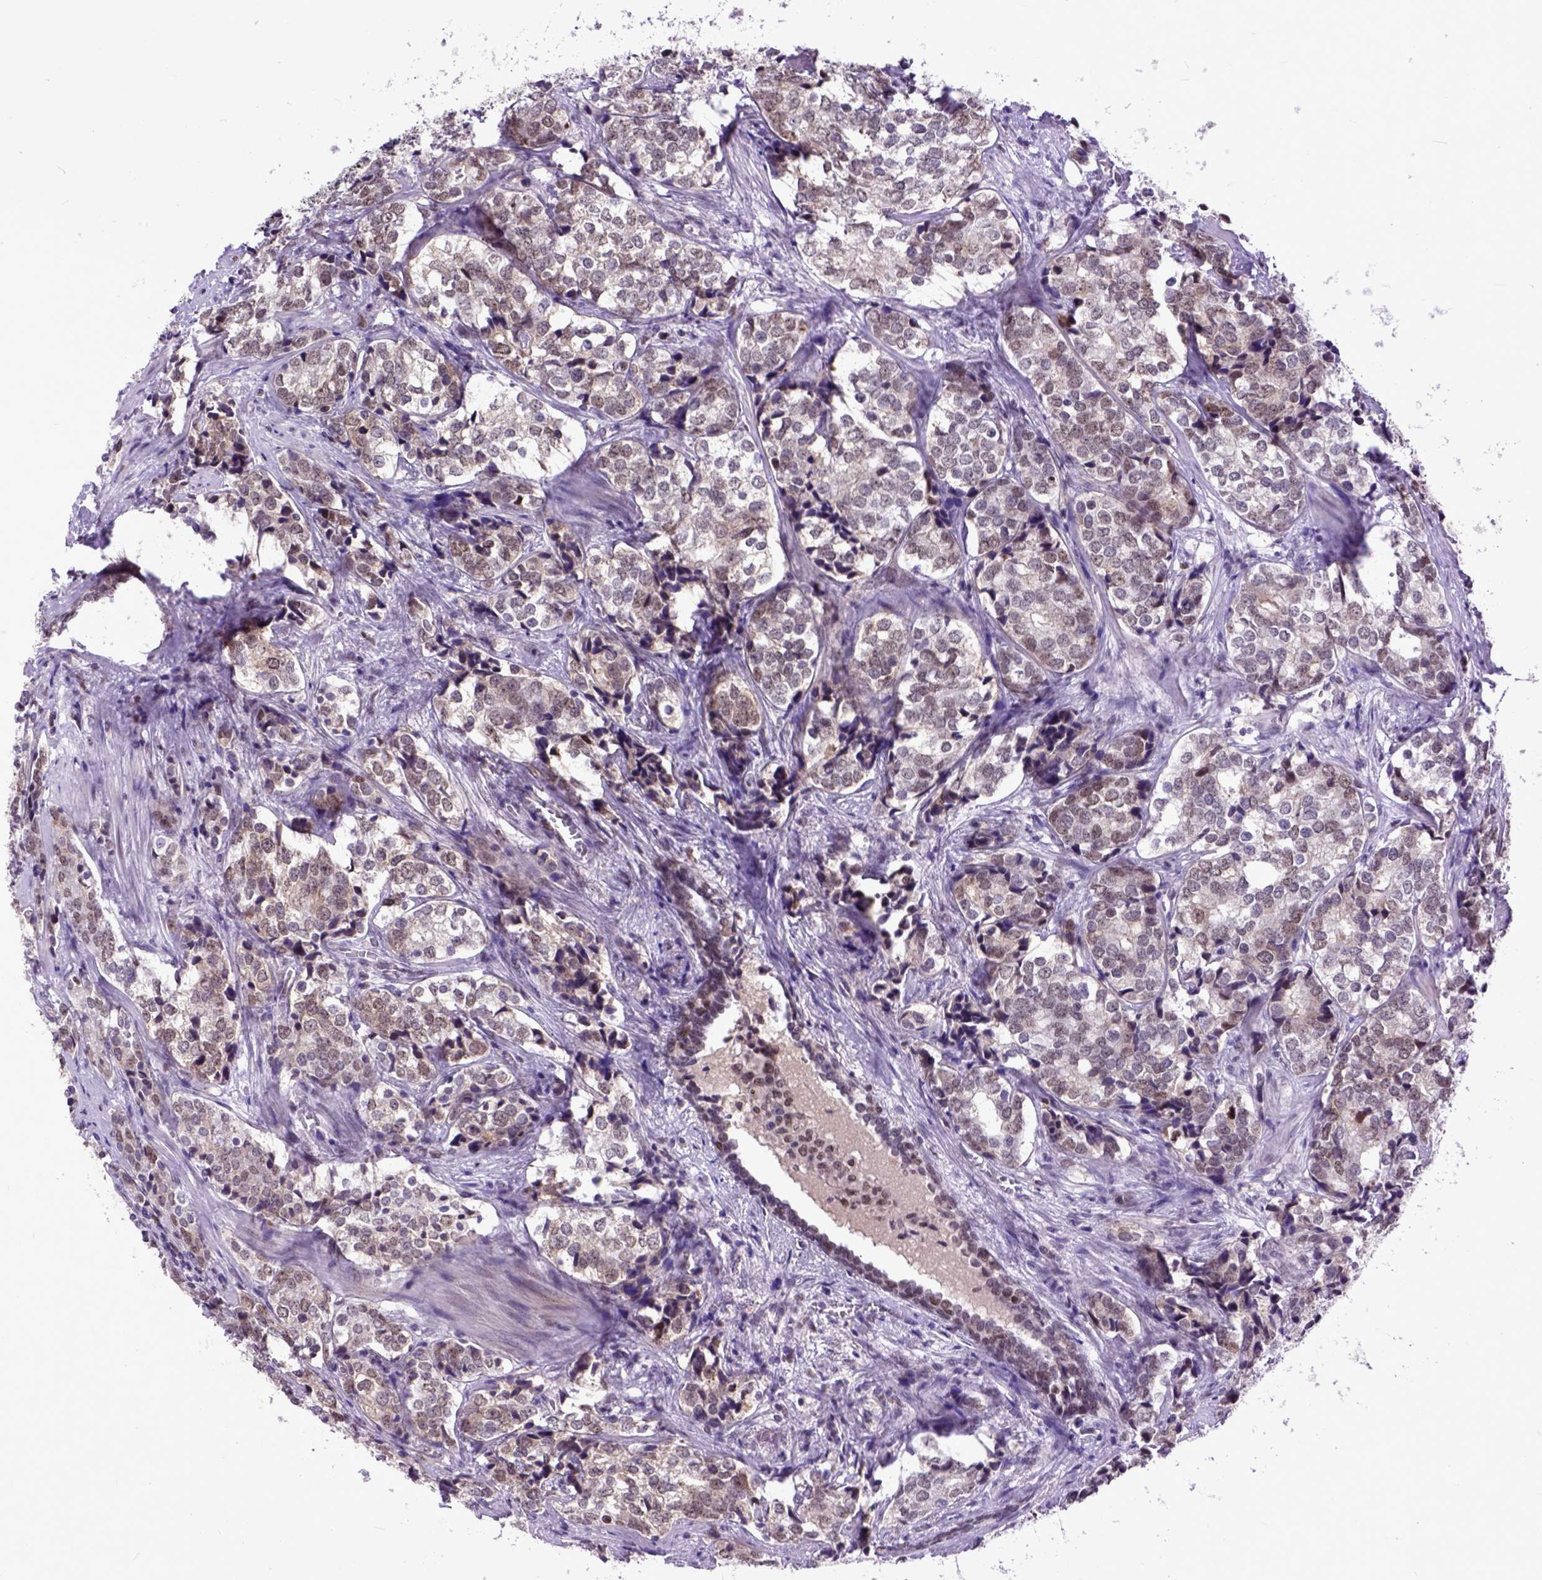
{"staining": {"intensity": "weak", "quantity": ">75%", "location": "nuclear"}, "tissue": "prostate cancer", "cell_type": "Tumor cells", "image_type": "cancer", "snomed": [{"axis": "morphology", "description": "Adenocarcinoma, NOS"}, {"axis": "topography", "description": "Prostate and seminal vesicle, NOS"}], "caption": "The photomicrograph exhibits a brown stain indicating the presence of a protein in the nuclear of tumor cells in prostate cancer (adenocarcinoma). (DAB IHC with brightfield microscopy, high magnification).", "gene": "RCC2", "patient": {"sex": "male", "age": 63}}